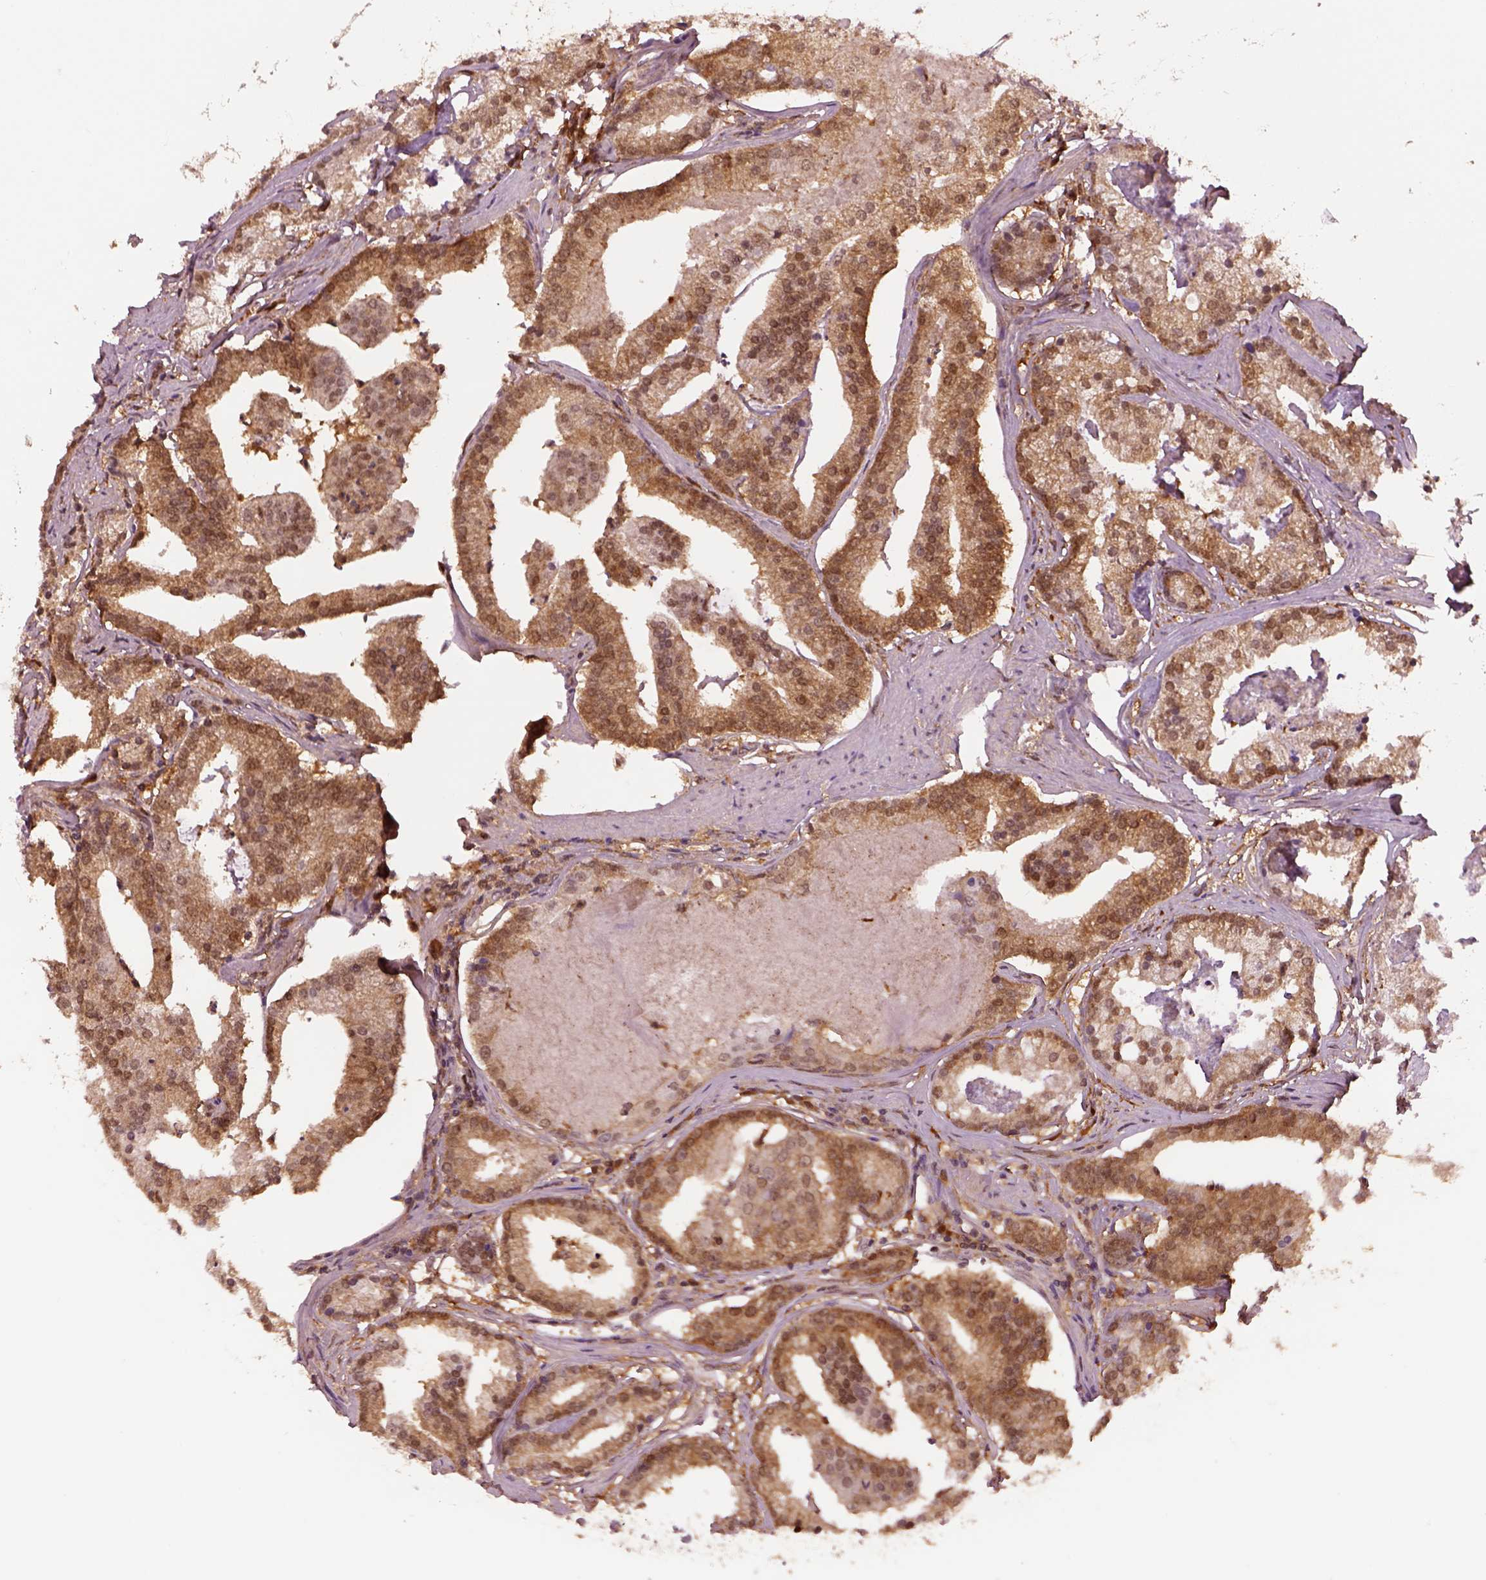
{"staining": {"intensity": "moderate", "quantity": ">75%", "location": "cytoplasmic/membranous,nuclear"}, "tissue": "prostate cancer", "cell_type": "Tumor cells", "image_type": "cancer", "snomed": [{"axis": "morphology", "description": "Adenocarcinoma, NOS"}, {"axis": "topography", "description": "Prostate and seminal vesicle, NOS"}, {"axis": "topography", "description": "Prostate"}], "caption": "Approximately >75% of tumor cells in adenocarcinoma (prostate) exhibit moderate cytoplasmic/membranous and nuclear protein staining as visualized by brown immunohistochemical staining.", "gene": "MDP1", "patient": {"sex": "male", "age": 44}}